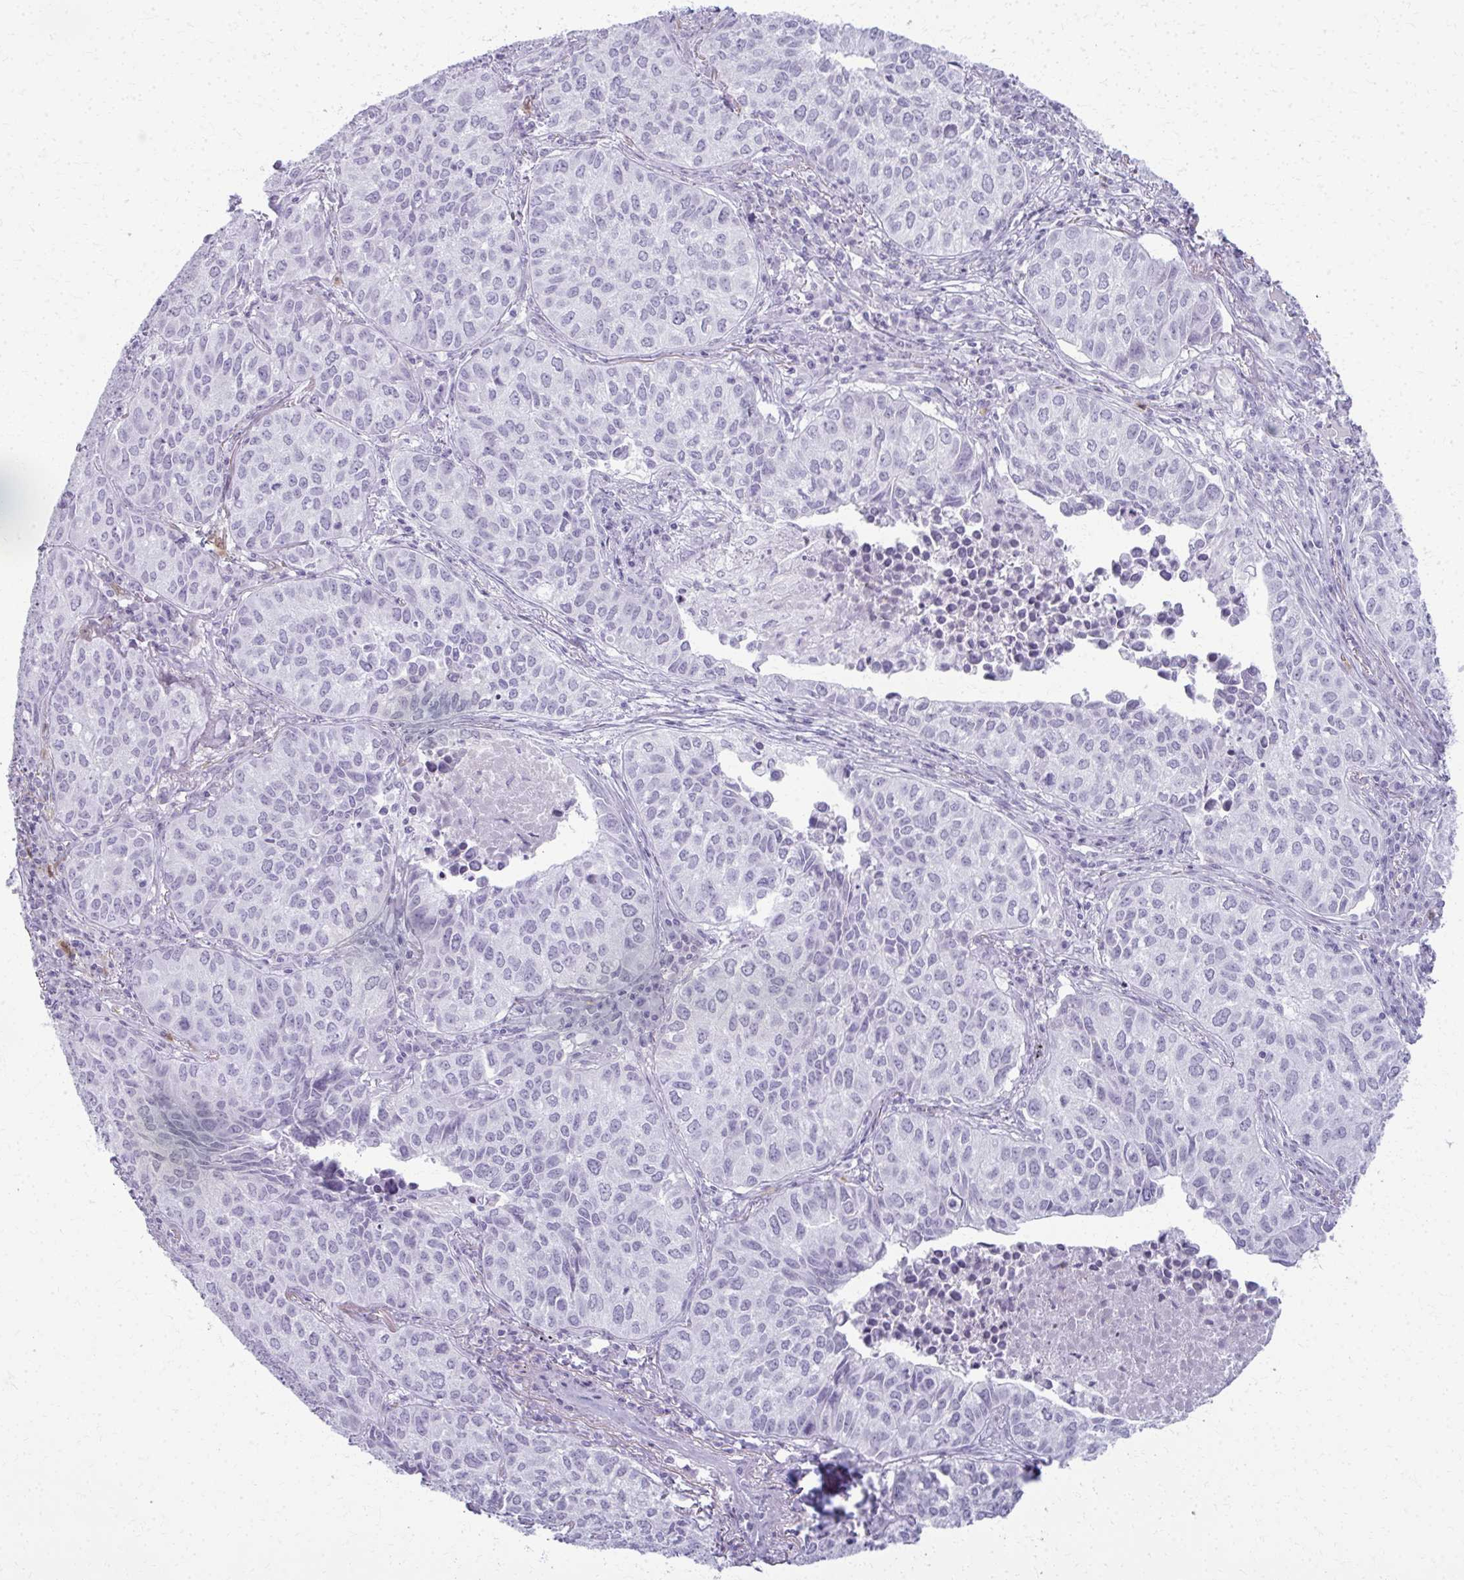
{"staining": {"intensity": "negative", "quantity": "none", "location": "none"}, "tissue": "lung cancer", "cell_type": "Tumor cells", "image_type": "cancer", "snomed": [{"axis": "morphology", "description": "Adenocarcinoma, NOS"}, {"axis": "topography", "description": "Lung"}], "caption": "IHC image of adenocarcinoma (lung) stained for a protein (brown), which demonstrates no expression in tumor cells.", "gene": "CA3", "patient": {"sex": "female", "age": 50}}